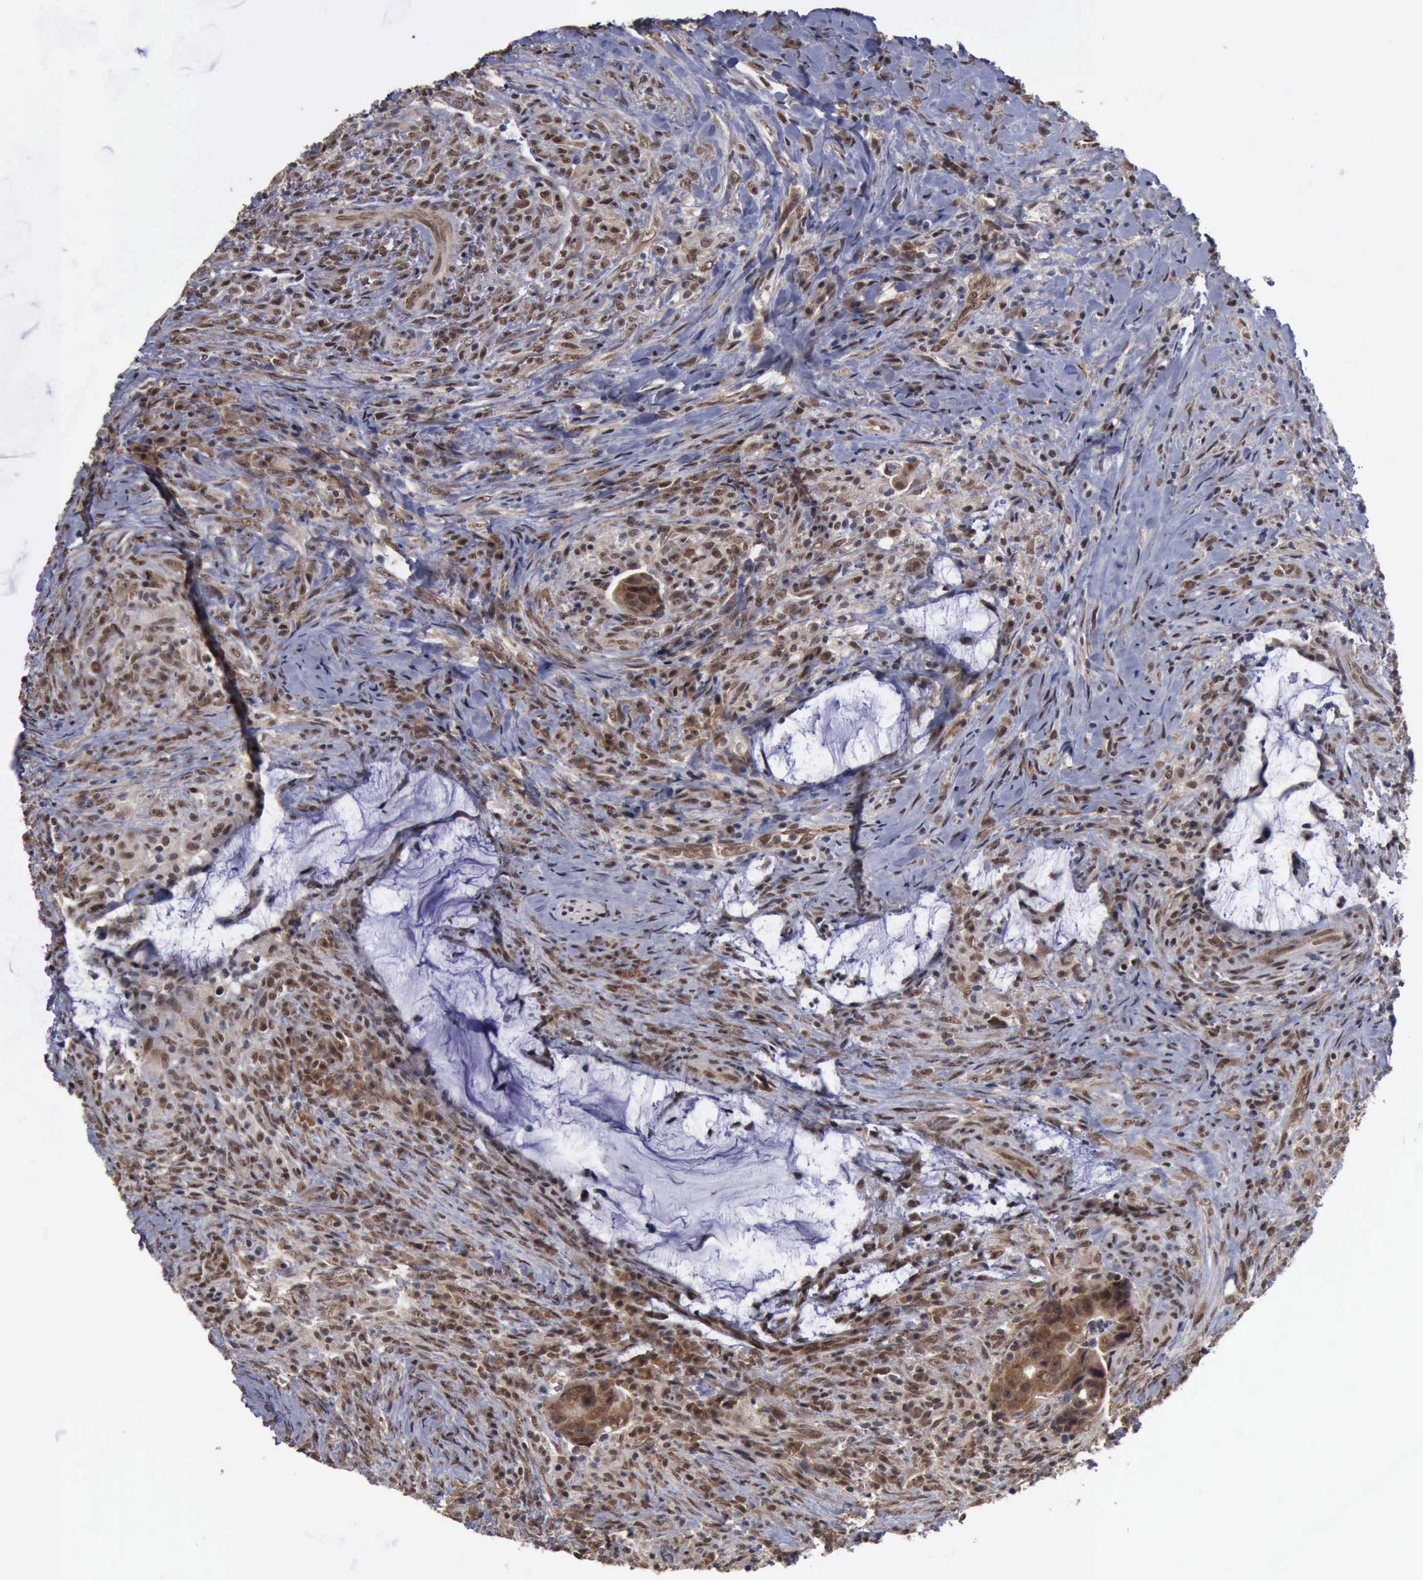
{"staining": {"intensity": "weak", "quantity": ">75%", "location": "cytoplasmic/membranous,nuclear"}, "tissue": "colorectal cancer", "cell_type": "Tumor cells", "image_type": "cancer", "snomed": [{"axis": "morphology", "description": "Adenocarcinoma, NOS"}, {"axis": "topography", "description": "Rectum"}], "caption": "Tumor cells demonstrate low levels of weak cytoplasmic/membranous and nuclear positivity in about >75% of cells in human adenocarcinoma (colorectal). The staining was performed using DAB, with brown indicating positive protein expression. Nuclei are stained blue with hematoxylin.", "gene": "RTCB", "patient": {"sex": "female", "age": 71}}